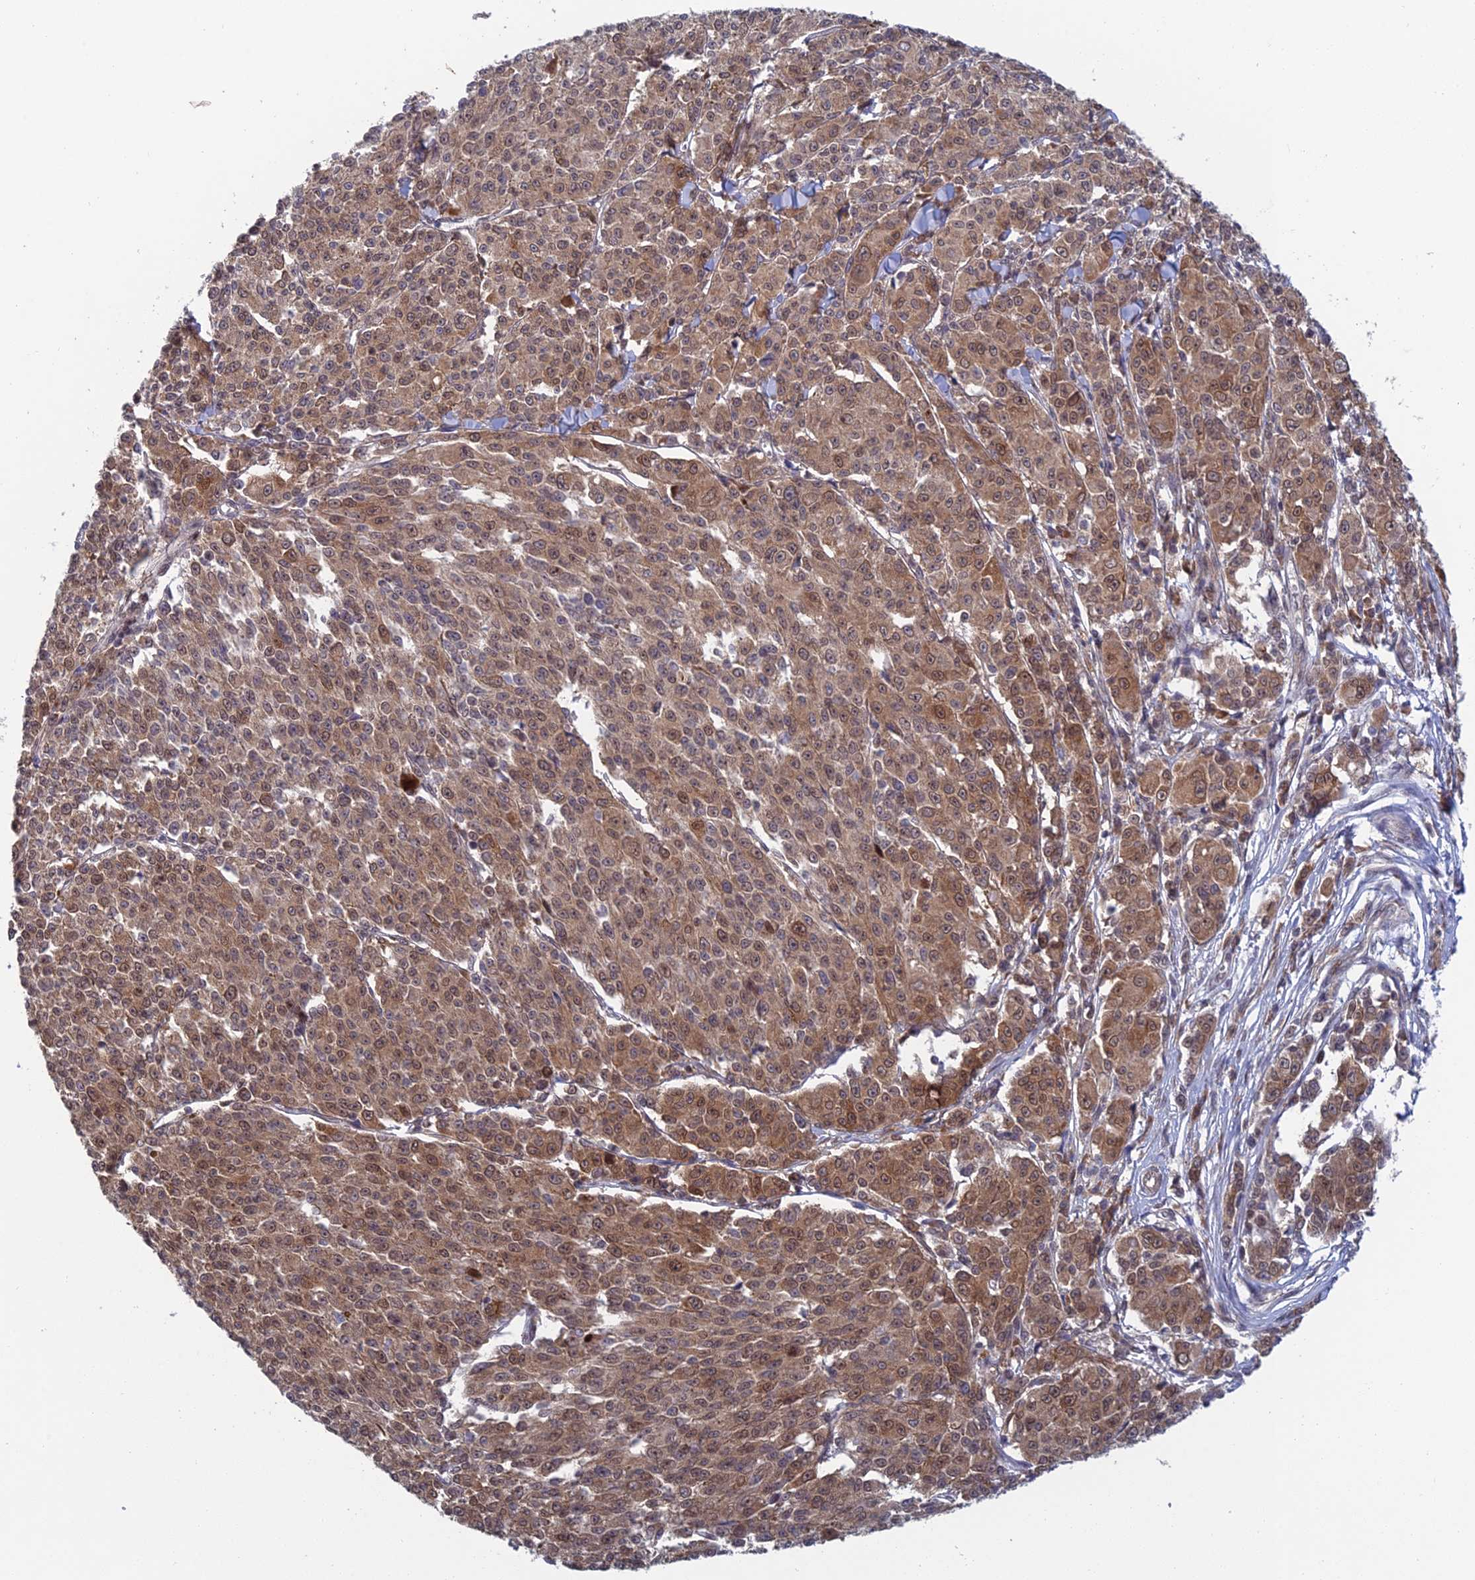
{"staining": {"intensity": "moderate", "quantity": ">75%", "location": "cytoplasmic/membranous"}, "tissue": "melanoma", "cell_type": "Tumor cells", "image_type": "cancer", "snomed": [{"axis": "morphology", "description": "Malignant melanoma, NOS"}, {"axis": "topography", "description": "Skin"}], "caption": "A micrograph showing moderate cytoplasmic/membranous staining in about >75% of tumor cells in melanoma, as visualized by brown immunohistochemical staining.", "gene": "SRA1", "patient": {"sex": "female", "age": 52}}